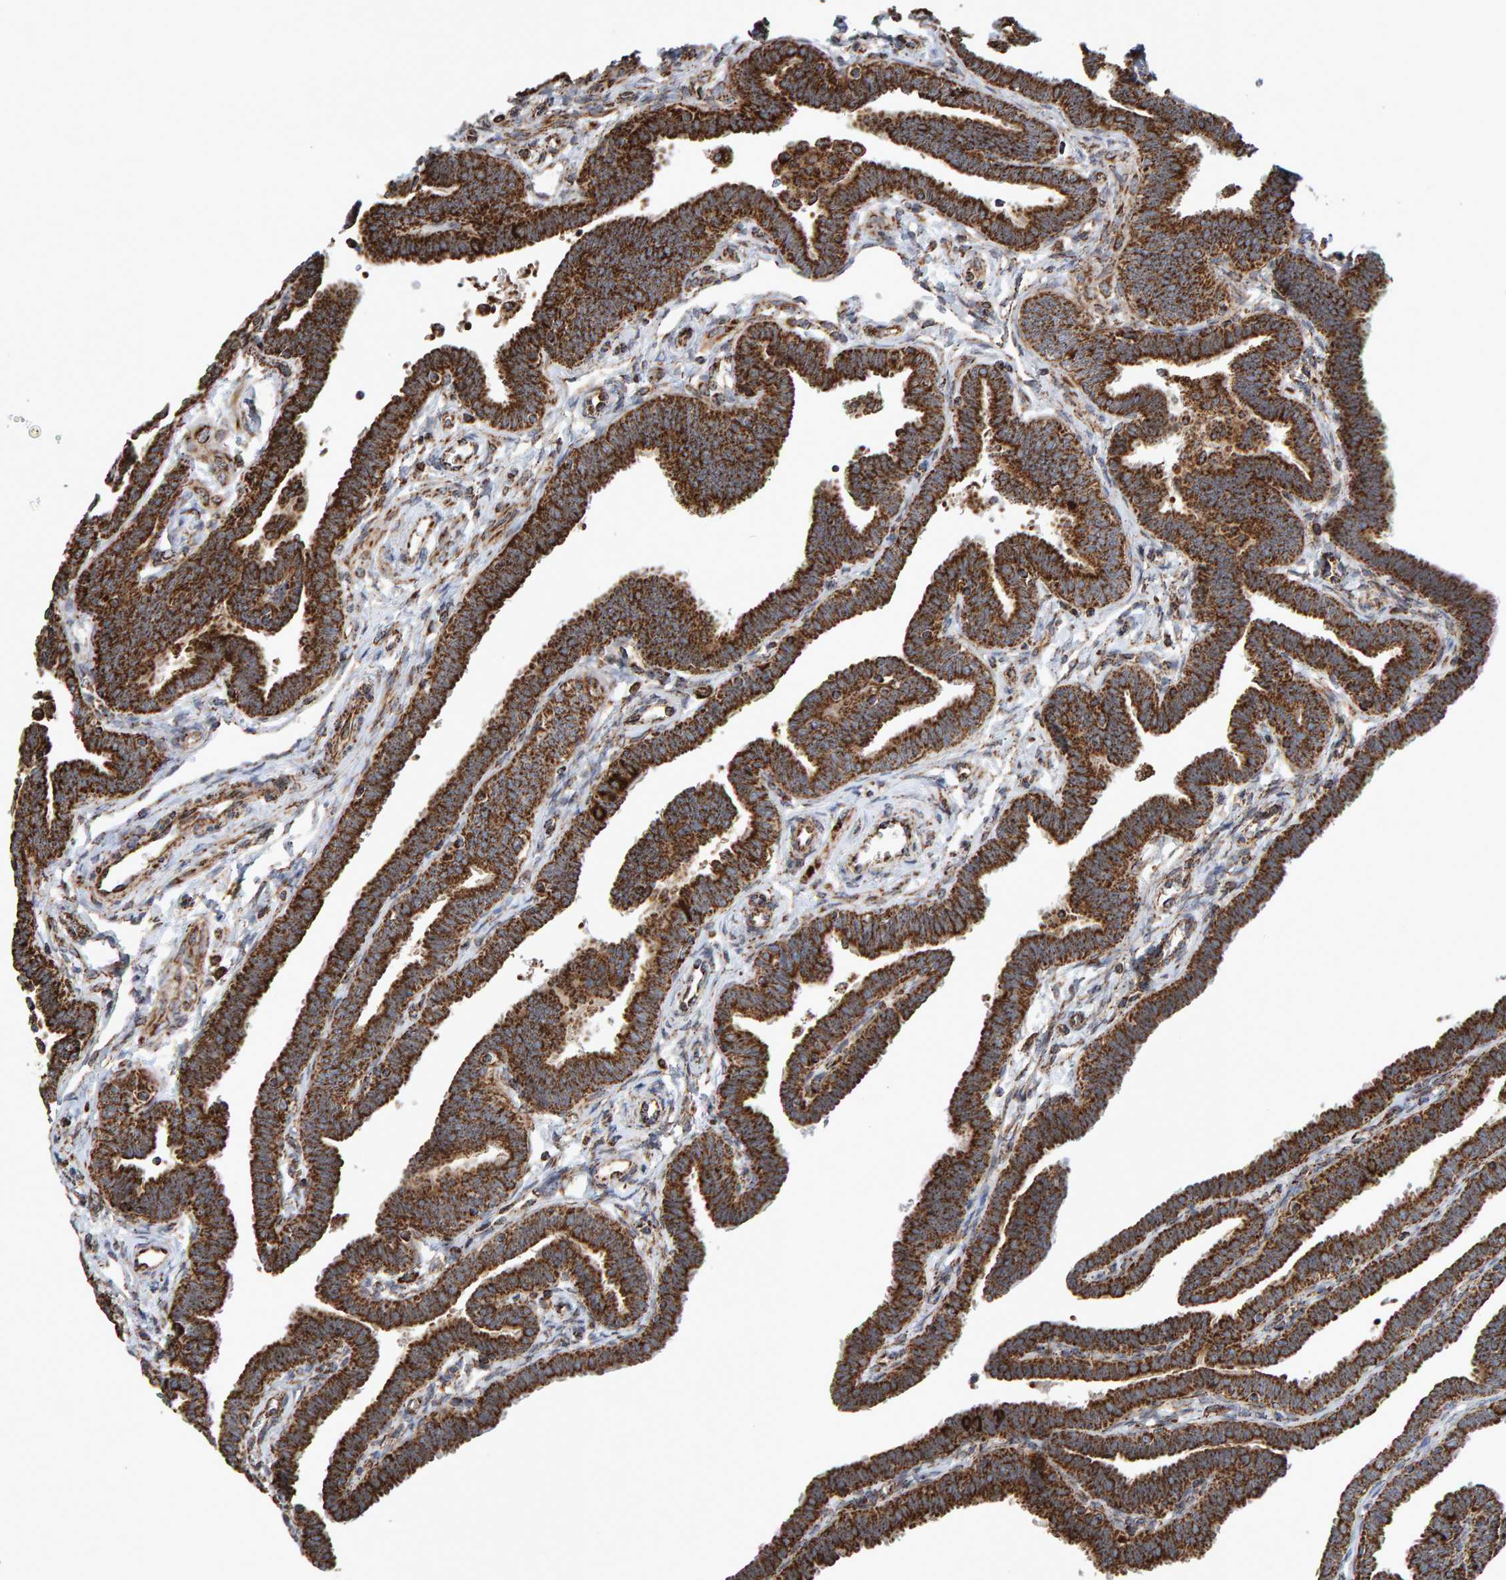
{"staining": {"intensity": "strong", "quantity": ">75%", "location": "cytoplasmic/membranous"}, "tissue": "fallopian tube", "cell_type": "Glandular cells", "image_type": "normal", "snomed": [{"axis": "morphology", "description": "Normal tissue, NOS"}, {"axis": "topography", "description": "Fallopian tube"}, {"axis": "topography", "description": "Ovary"}], "caption": "Approximately >75% of glandular cells in unremarkable human fallopian tube exhibit strong cytoplasmic/membranous protein positivity as visualized by brown immunohistochemical staining.", "gene": "MRPL45", "patient": {"sex": "female", "age": 23}}